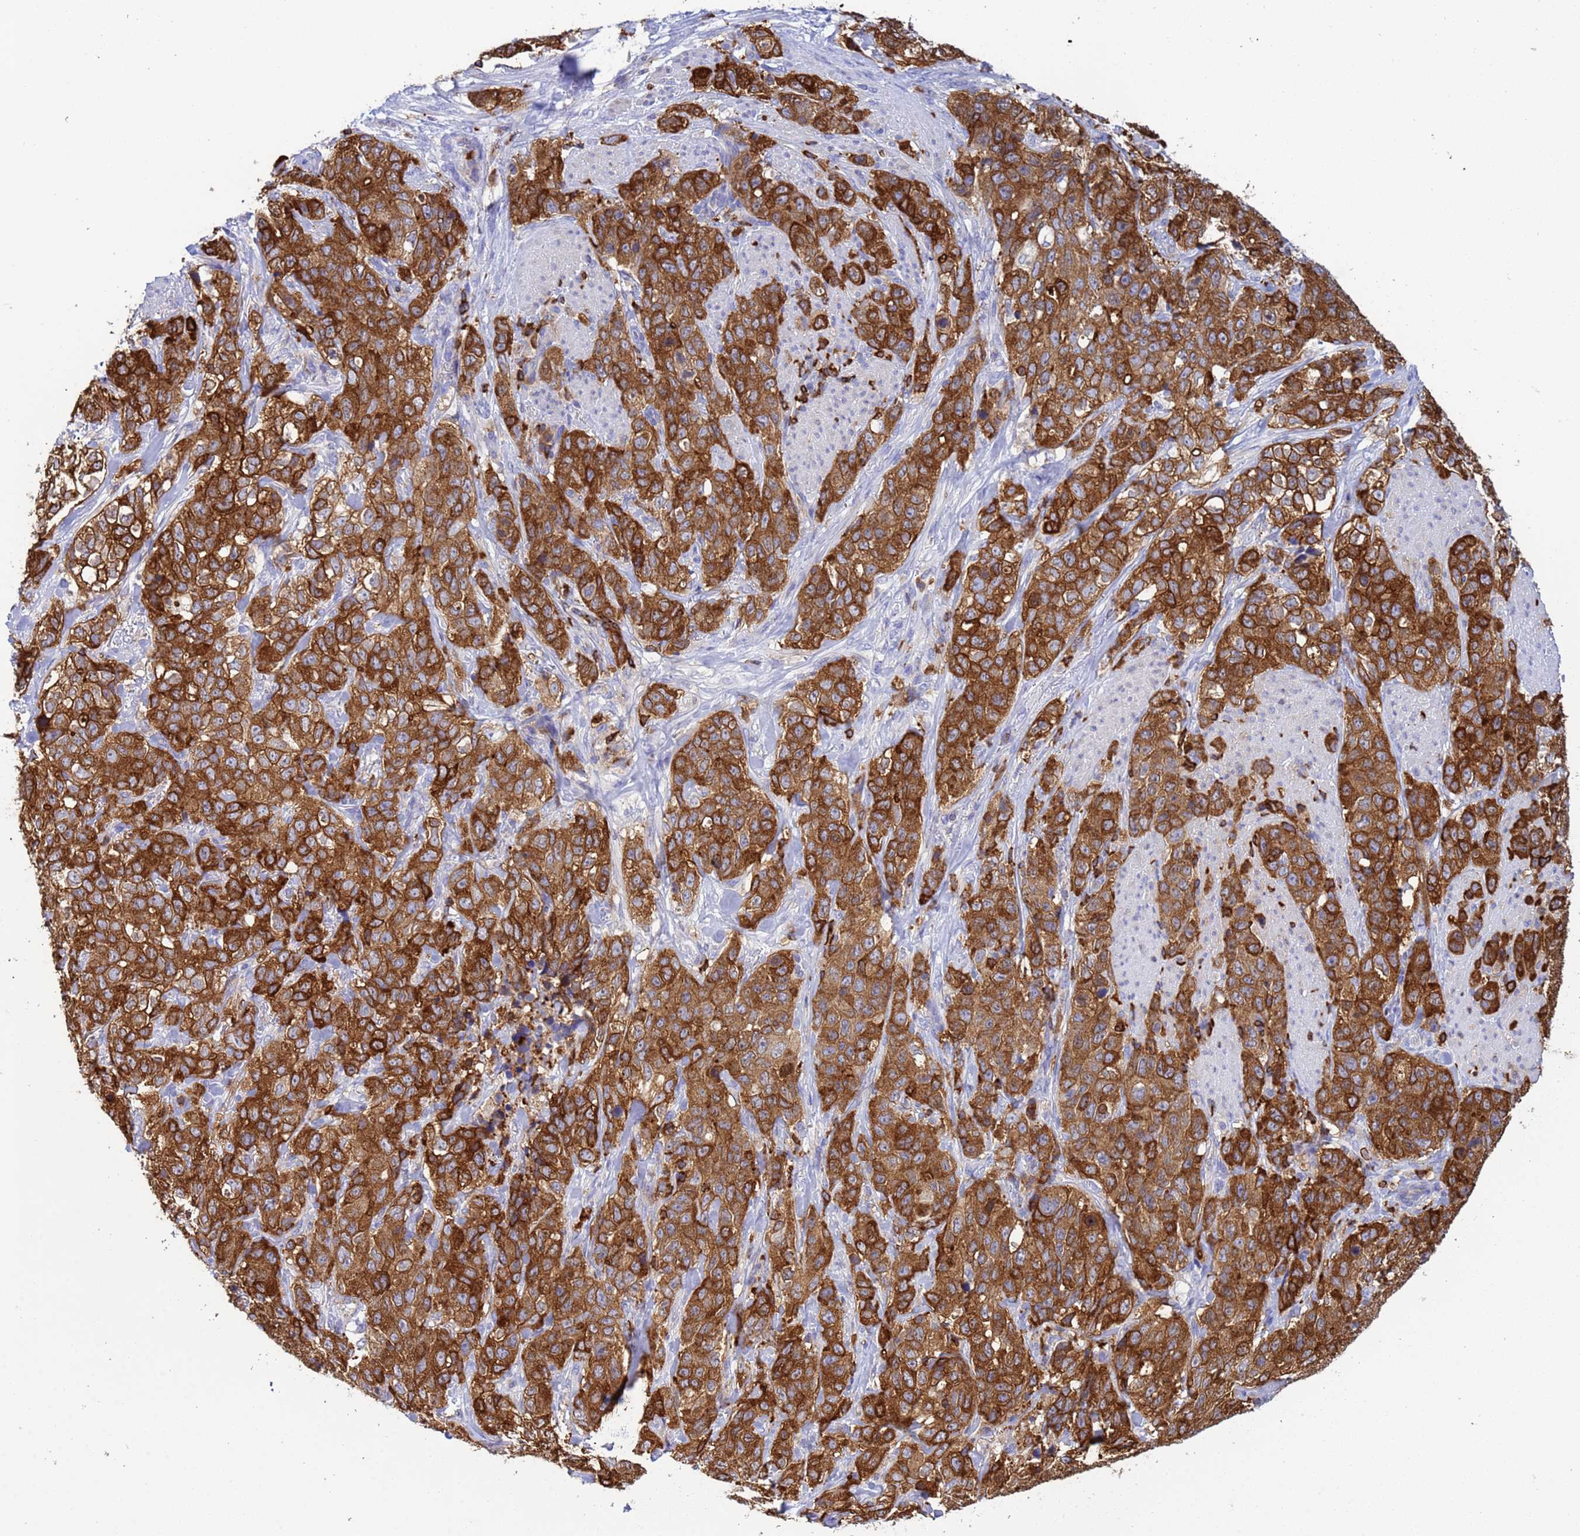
{"staining": {"intensity": "strong", "quantity": ">75%", "location": "cytoplasmic/membranous"}, "tissue": "stomach cancer", "cell_type": "Tumor cells", "image_type": "cancer", "snomed": [{"axis": "morphology", "description": "Adenocarcinoma, NOS"}, {"axis": "topography", "description": "Stomach"}], "caption": "A brown stain highlights strong cytoplasmic/membranous staining of a protein in human stomach cancer (adenocarcinoma) tumor cells.", "gene": "EZR", "patient": {"sex": "male", "age": 48}}